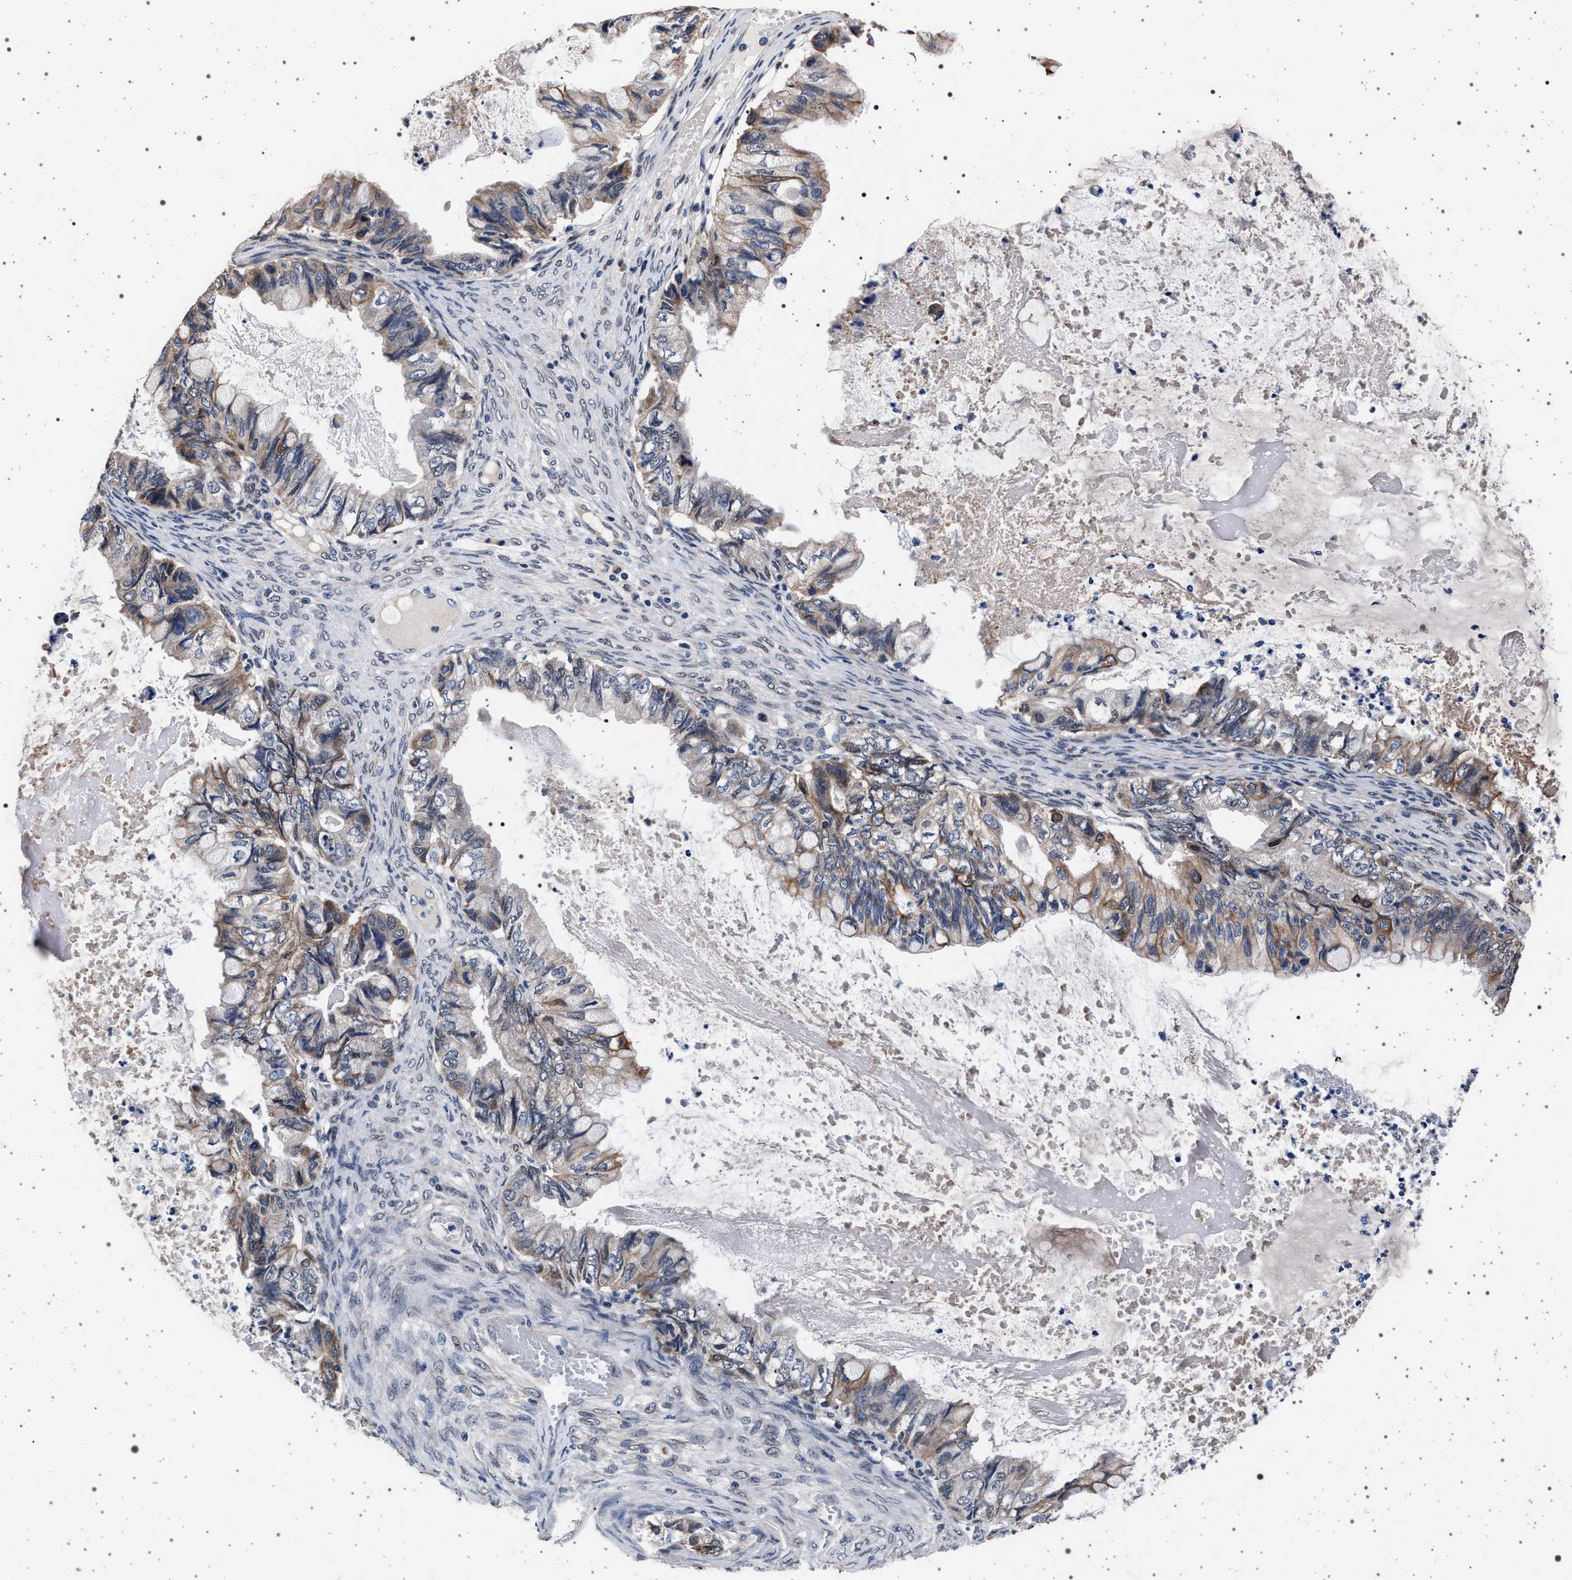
{"staining": {"intensity": "moderate", "quantity": "25%-75%", "location": "cytoplasmic/membranous"}, "tissue": "ovarian cancer", "cell_type": "Tumor cells", "image_type": "cancer", "snomed": [{"axis": "morphology", "description": "Cystadenocarcinoma, mucinous, NOS"}, {"axis": "topography", "description": "Ovary"}], "caption": "Human ovarian mucinous cystadenocarcinoma stained for a protein (brown) demonstrates moderate cytoplasmic/membranous positive positivity in approximately 25%-75% of tumor cells.", "gene": "MAP3K2", "patient": {"sex": "female", "age": 80}}